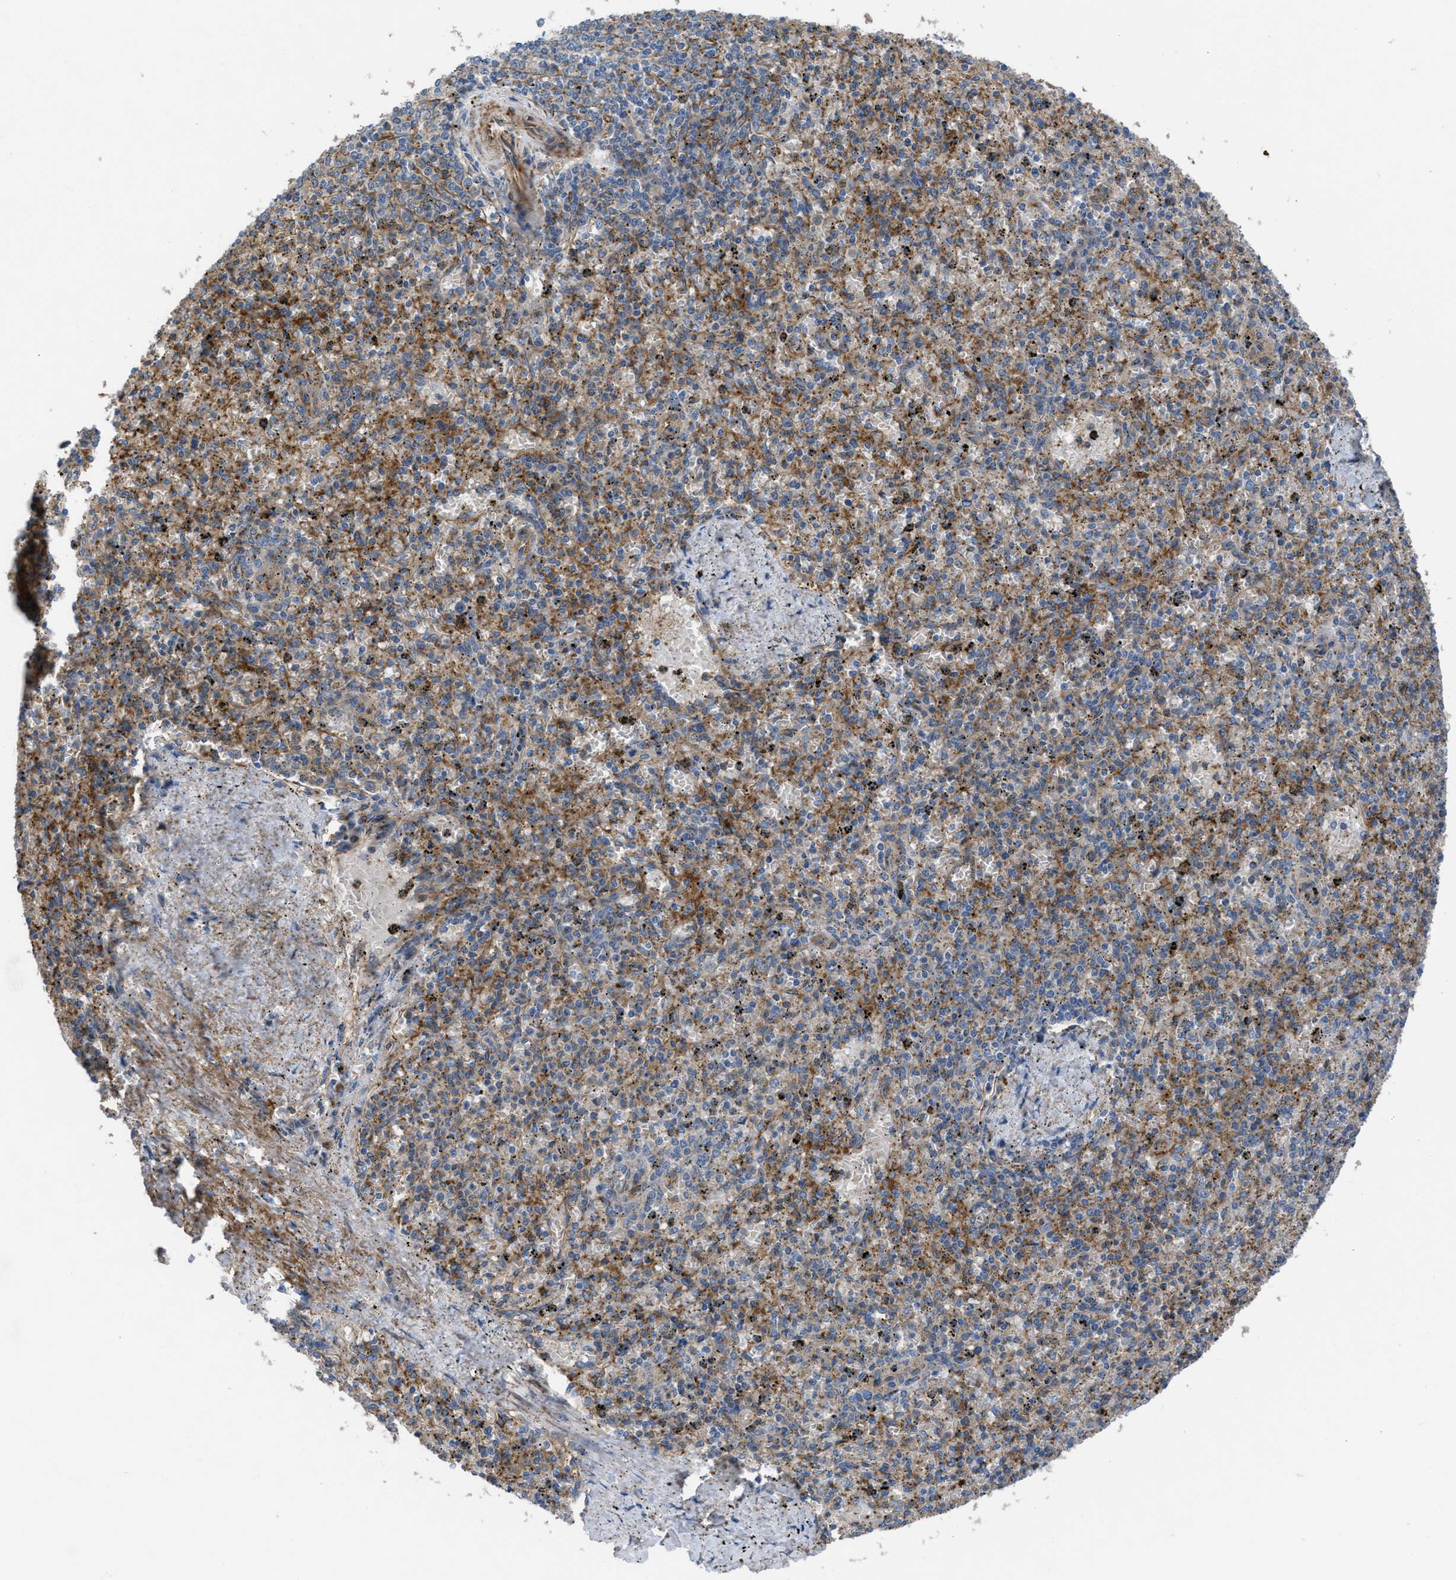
{"staining": {"intensity": "moderate", "quantity": ">75%", "location": "cytoplasmic/membranous"}, "tissue": "spleen", "cell_type": "Cells in red pulp", "image_type": "normal", "snomed": [{"axis": "morphology", "description": "Normal tissue, NOS"}, {"axis": "topography", "description": "Spleen"}], "caption": "High-magnification brightfield microscopy of benign spleen stained with DAB (3,3'-diaminobenzidine) (brown) and counterstained with hematoxylin (blue). cells in red pulp exhibit moderate cytoplasmic/membranous positivity is seen in about>75% of cells. Nuclei are stained in blue.", "gene": "SLC6A9", "patient": {"sex": "male", "age": 72}}